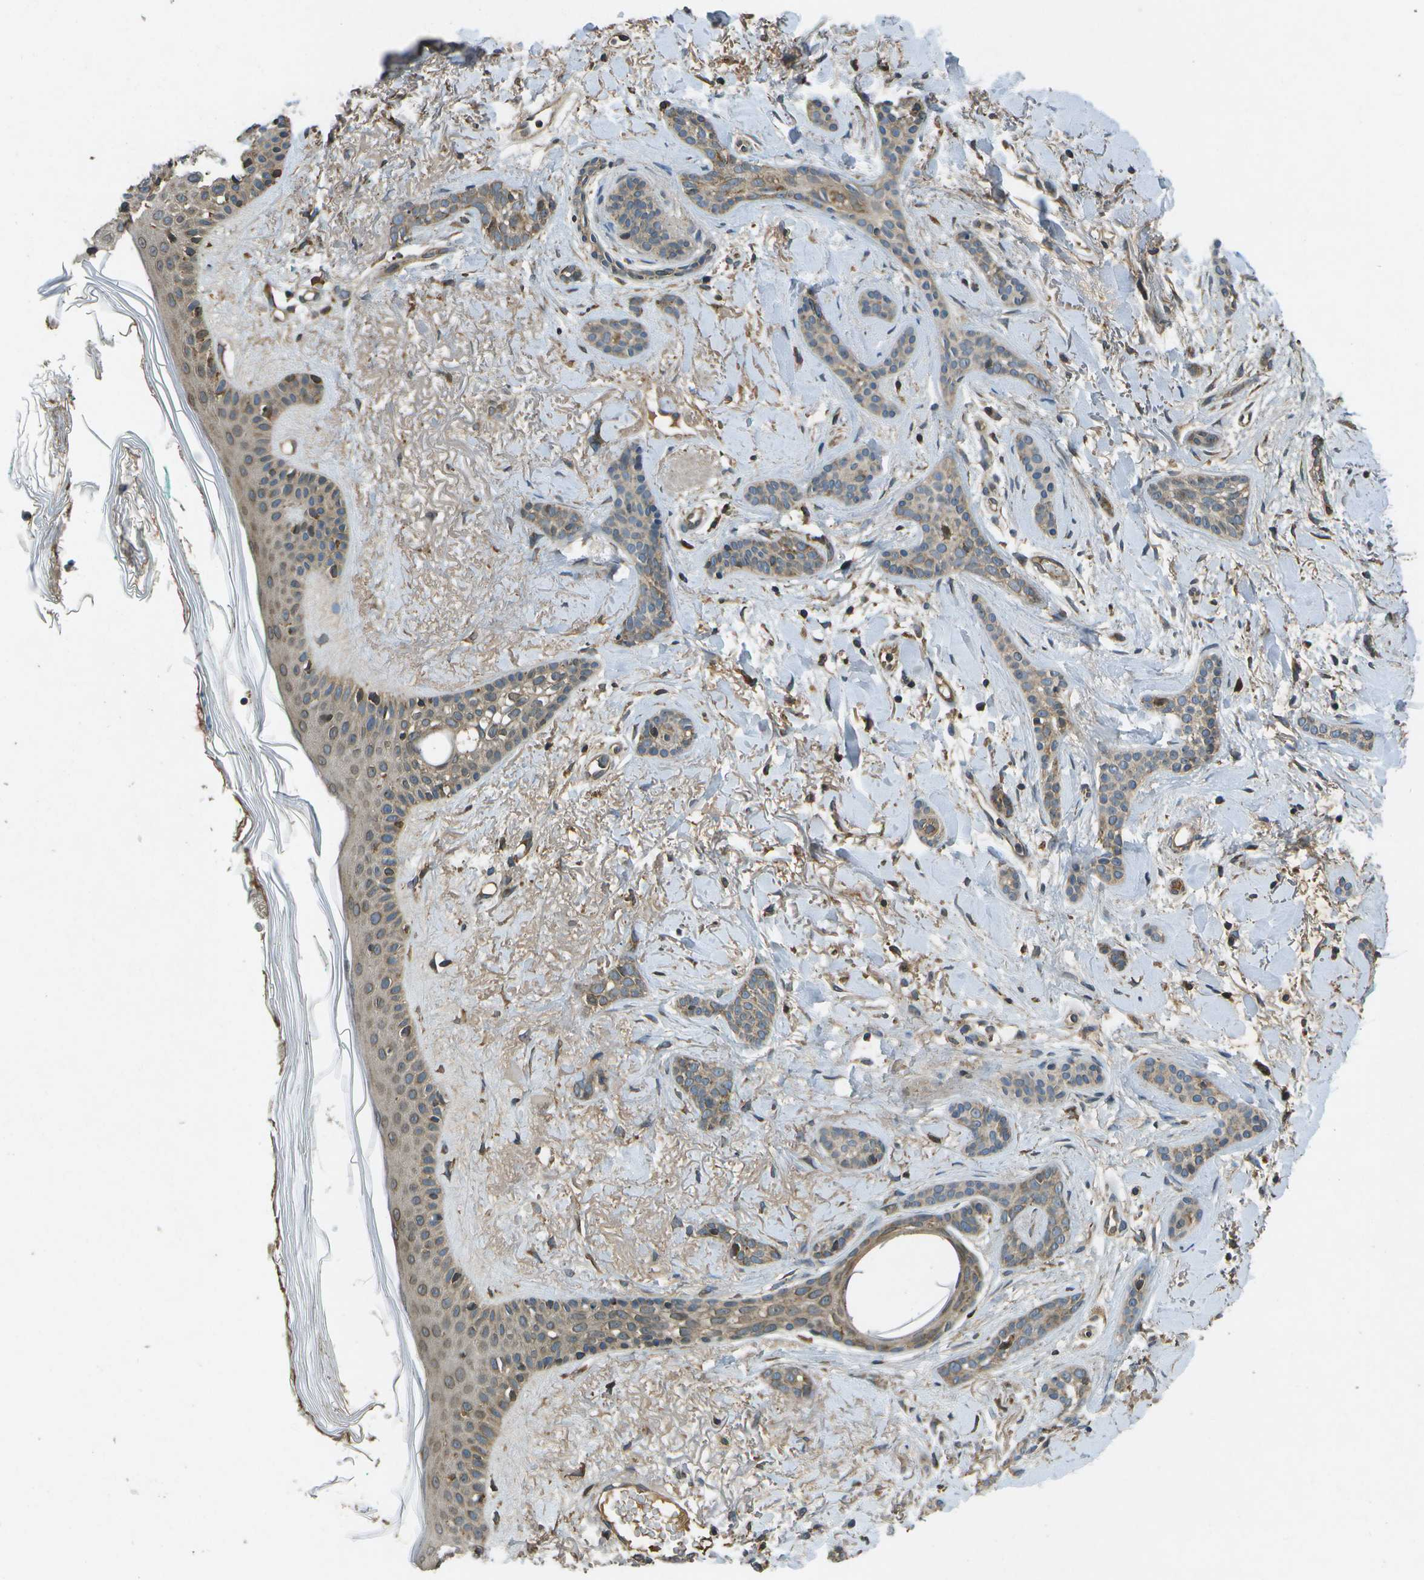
{"staining": {"intensity": "weak", "quantity": ">75%", "location": "cytoplasmic/membranous"}, "tissue": "skin cancer", "cell_type": "Tumor cells", "image_type": "cancer", "snomed": [{"axis": "morphology", "description": "Basal cell carcinoma"}, {"axis": "morphology", "description": "Adnexal tumor, benign"}, {"axis": "topography", "description": "Skin"}], "caption": "Basal cell carcinoma (skin) was stained to show a protein in brown. There is low levels of weak cytoplasmic/membranous expression in about >75% of tumor cells.", "gene": "HFE", "patient": {"sex": "female", "age": 42}}